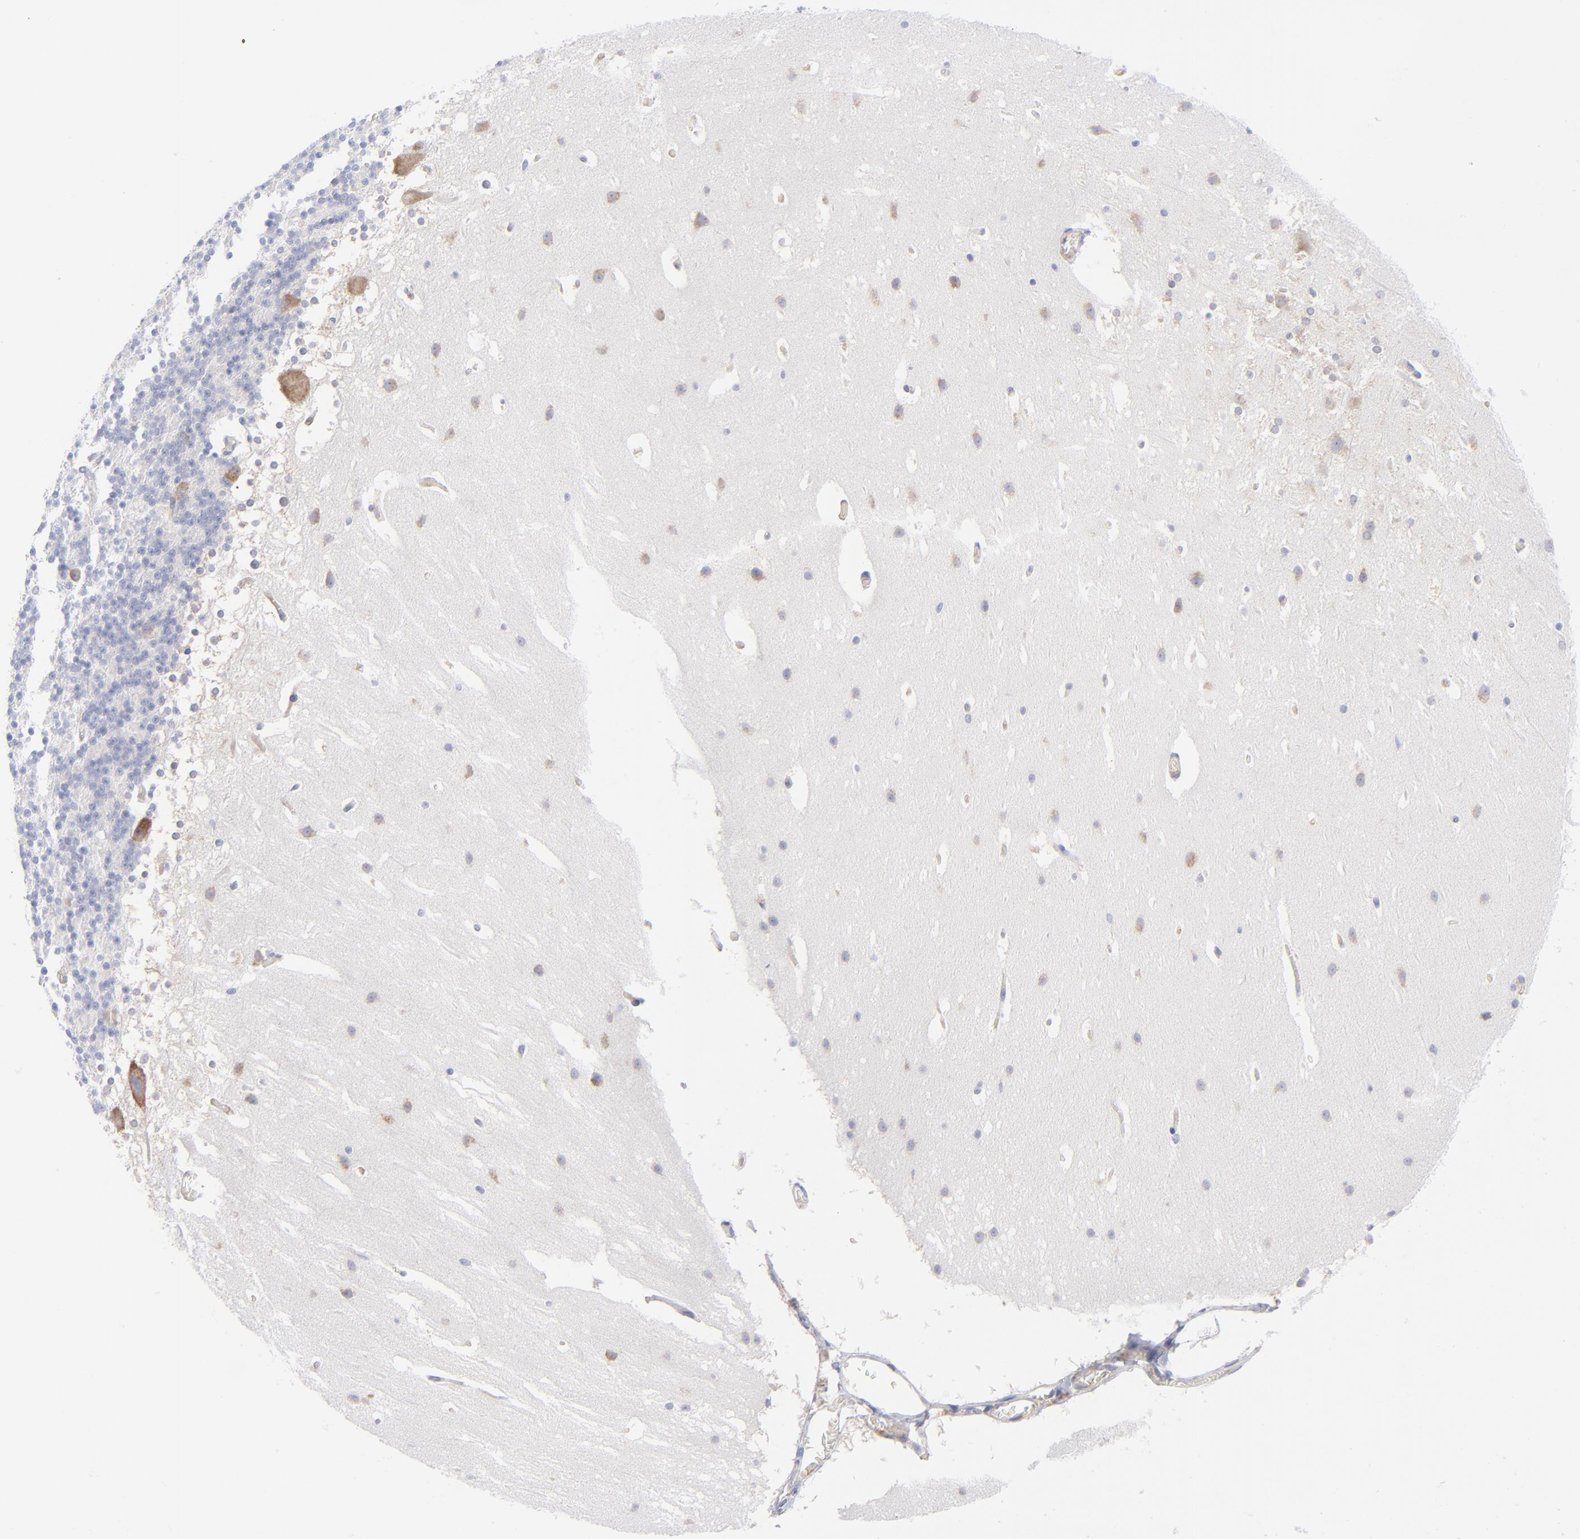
{"staining": {"intensity": "negative", "quantity": "none", "location": "none"}, "tissue": "cerebellum", "cell_type": "Cells in granular layer", "image_type": "normal", "snomed": [{"axis": "morphology", "description": "Normal tissue, NOS"}, {"axis": "topography", "description": "Cerebellum"}], "caption": "Immunohistochemistry (IHC) photomicrograph of normal human cerebellum stained for a protein (brown), which exhibits no positivity in cells in granular layer.", "gene": "EIF2AK2", "patient": {"sex": "female", "age": 19}}